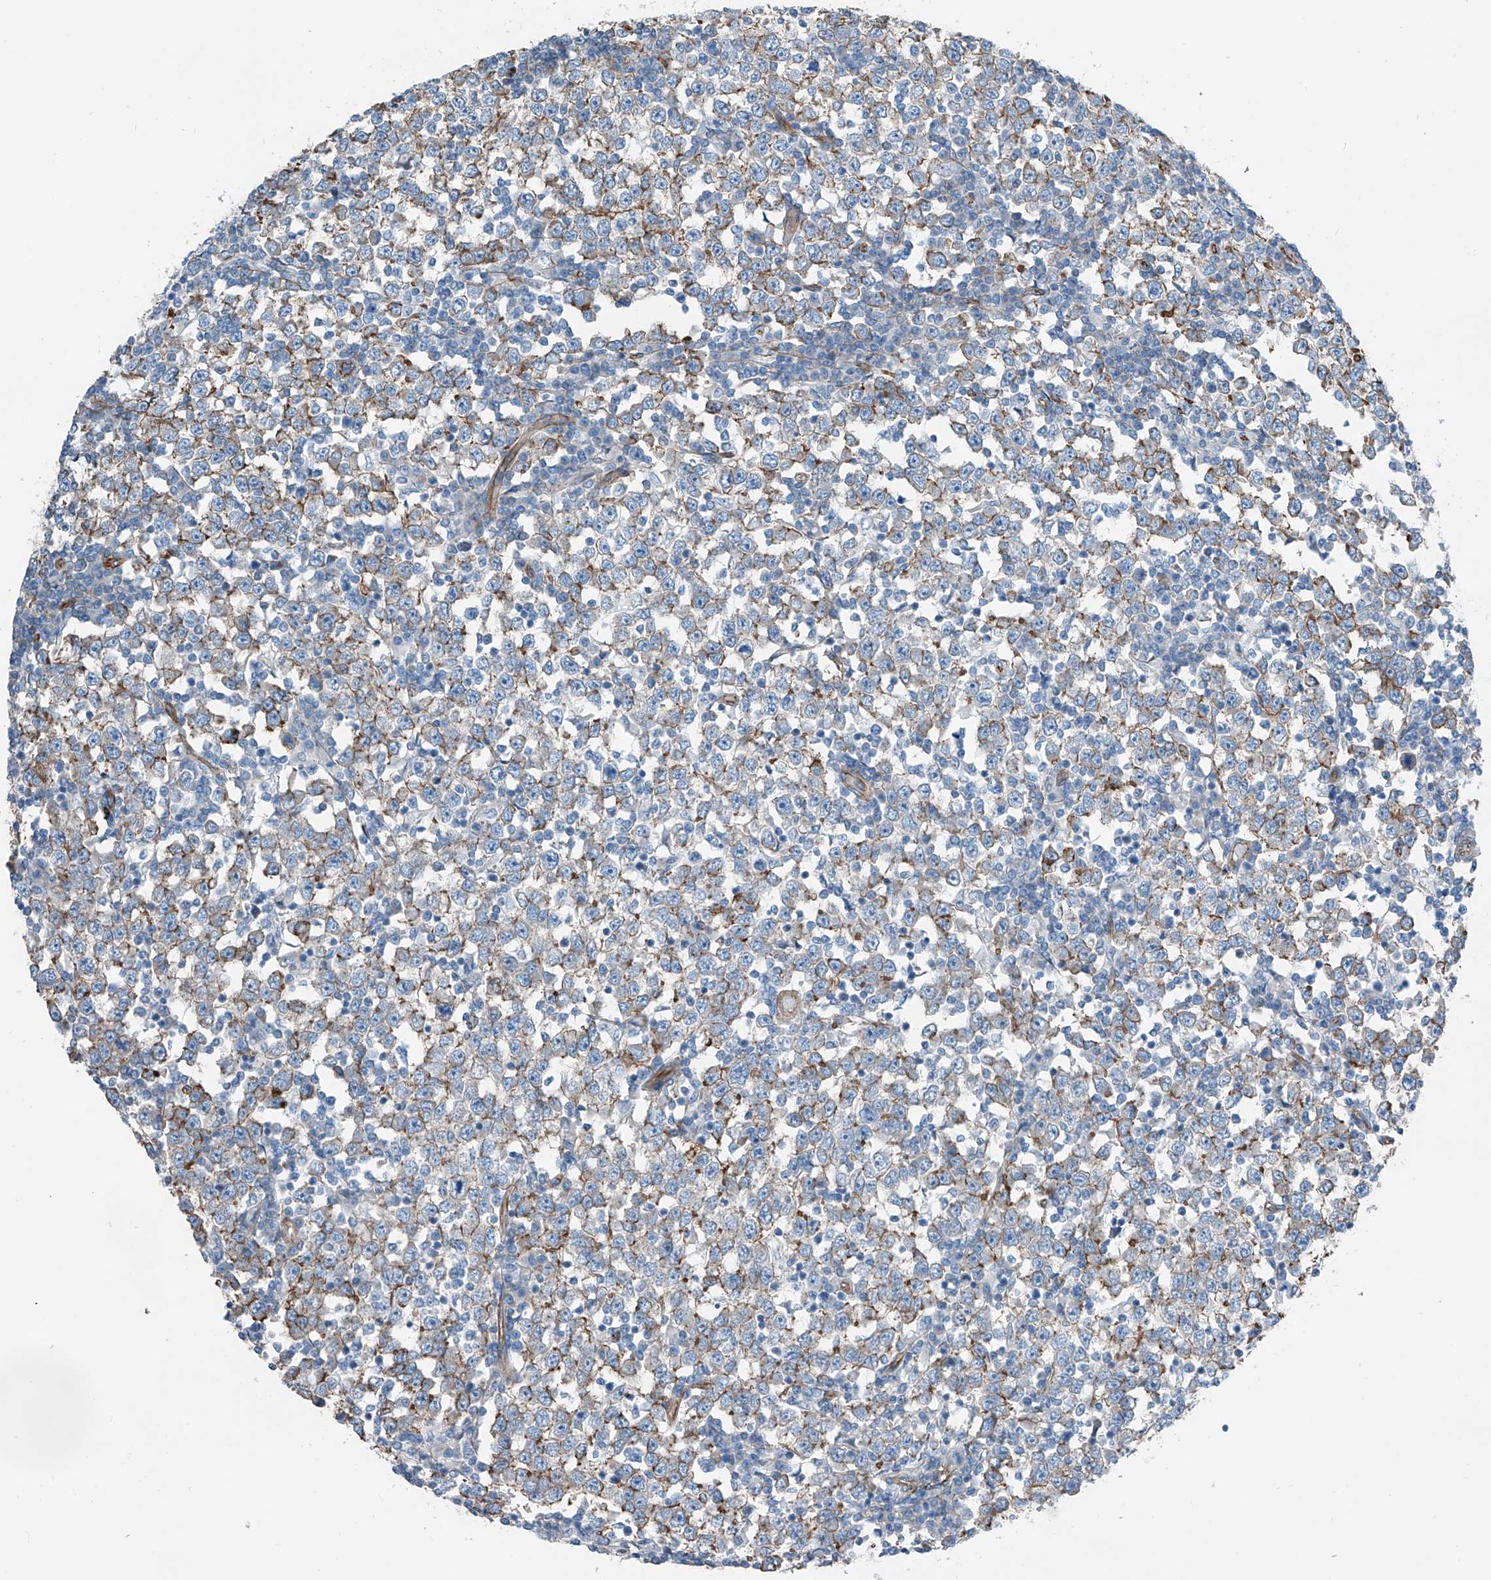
{"staining": {"intensity": "moderate", "quantity": "<25%", "location": "cytoplasmic/membranous"}, "tissue": "testis cancer", "cell_type": "Tumor cells", "image_type": "cancer", "snomed": [{"axis": "morphology", "description": "Seminoma, NOS"}, {"axis": "topography", "description": "Testis"}], "caption": "The immunohistochemical stain labels moderate cytoplasmic/membranous staining in tumor cells of testis cancer tissue. Nuclei are stained in blue.", "gene": "THEMIS2", "patient": {"sex": "male", "age": 65}}